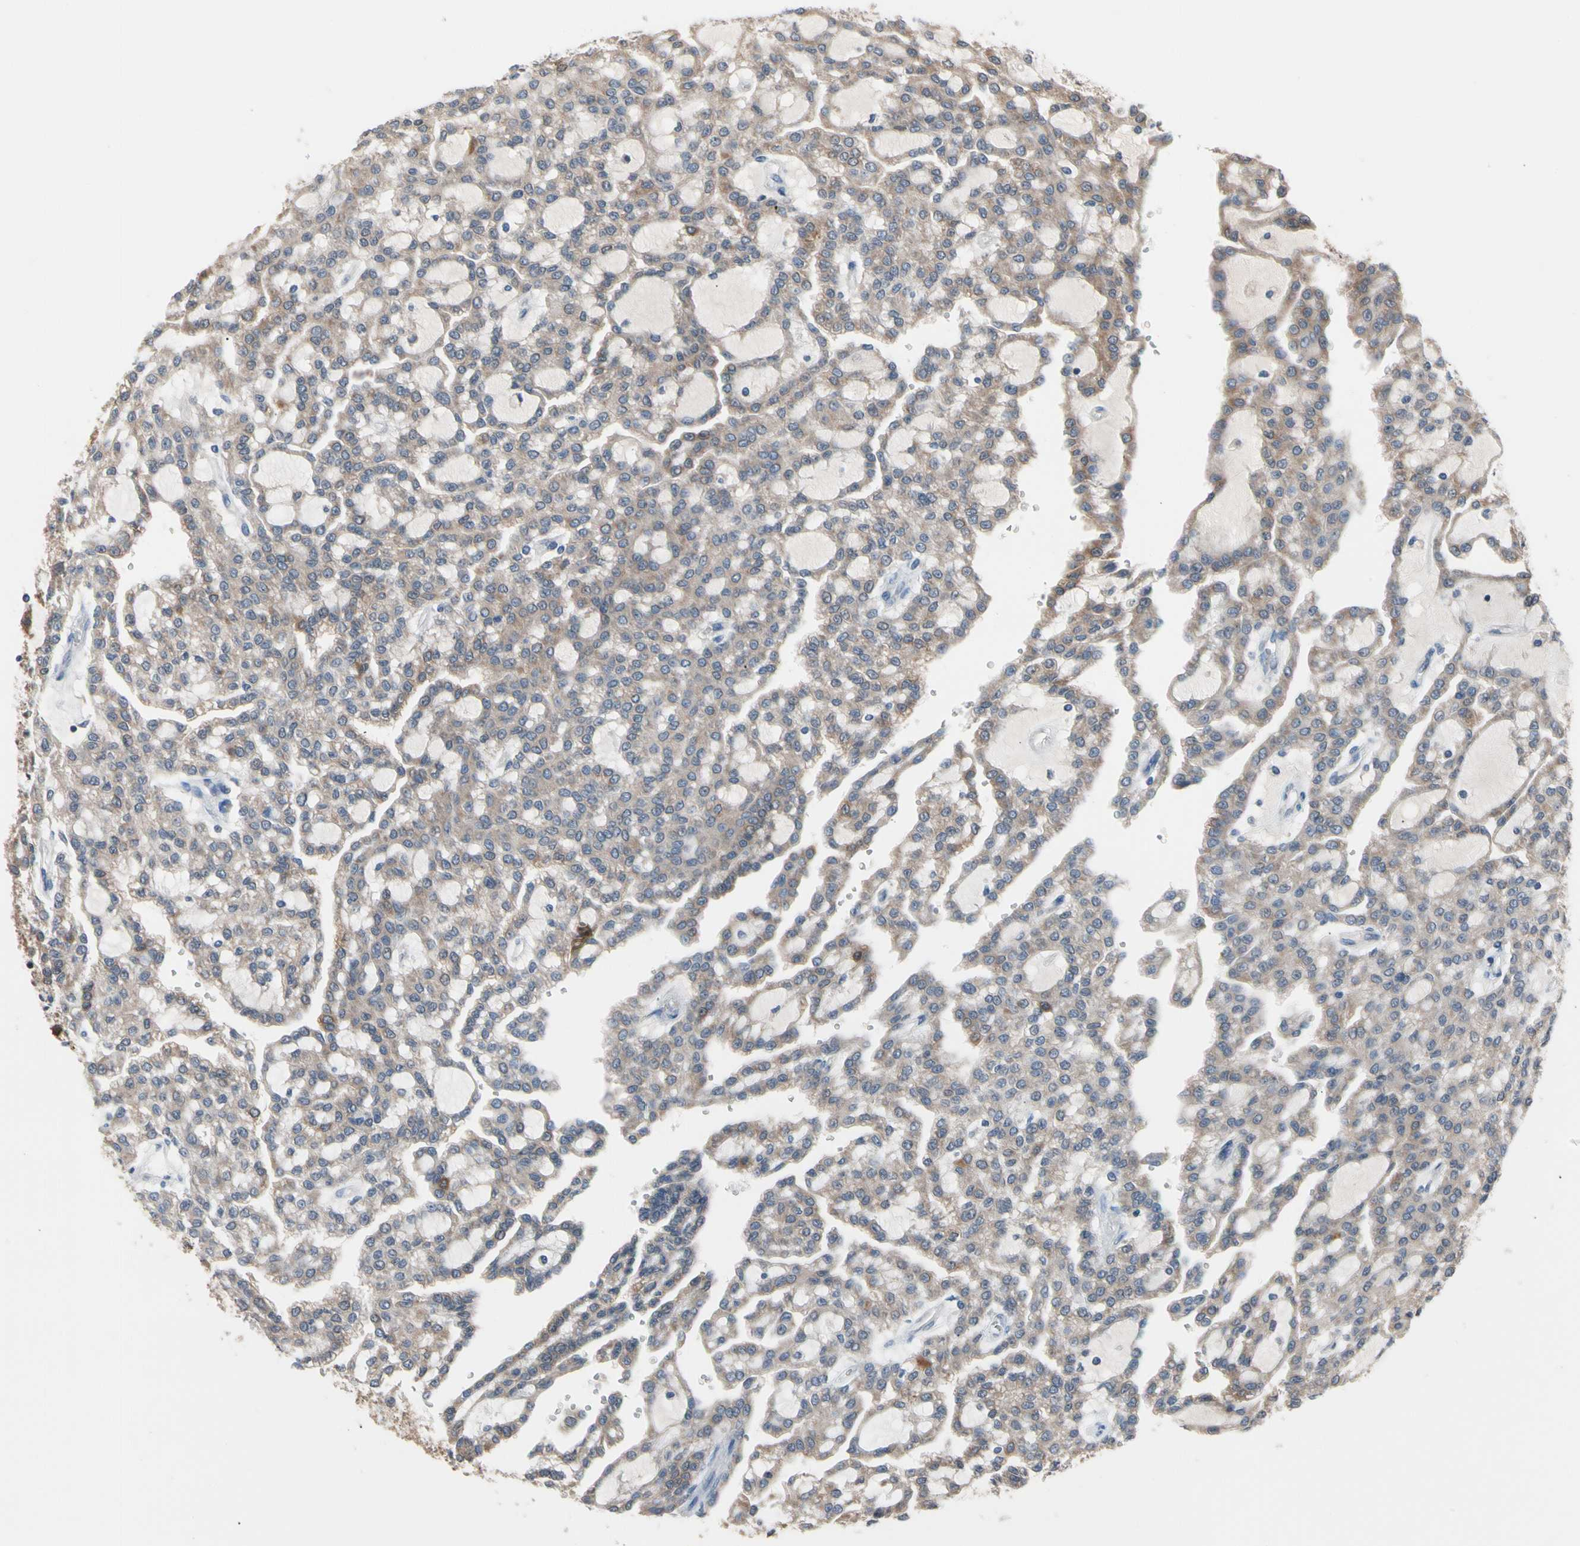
{"staining": {"intensity": "moderate", "quantity": ">75%", "location": "cytoplasmic/membranous"}, "tissue": "renal cancer", "cell_type": "Tumor cells", "image_type": "cancer", "snomed": [{"axis": "morphology", "description": "Adenocarcinoma, NOS"}, {"axis": "topography", "description": "Kidney"}], "caption": "A photomicrograph of human renal cancer stained for a protein exhibits moderate cytoplasmic/membranous brown staining in tumor cells.", "gene": "MTHFS", "patient": {"sex": "male", "age": 63}}